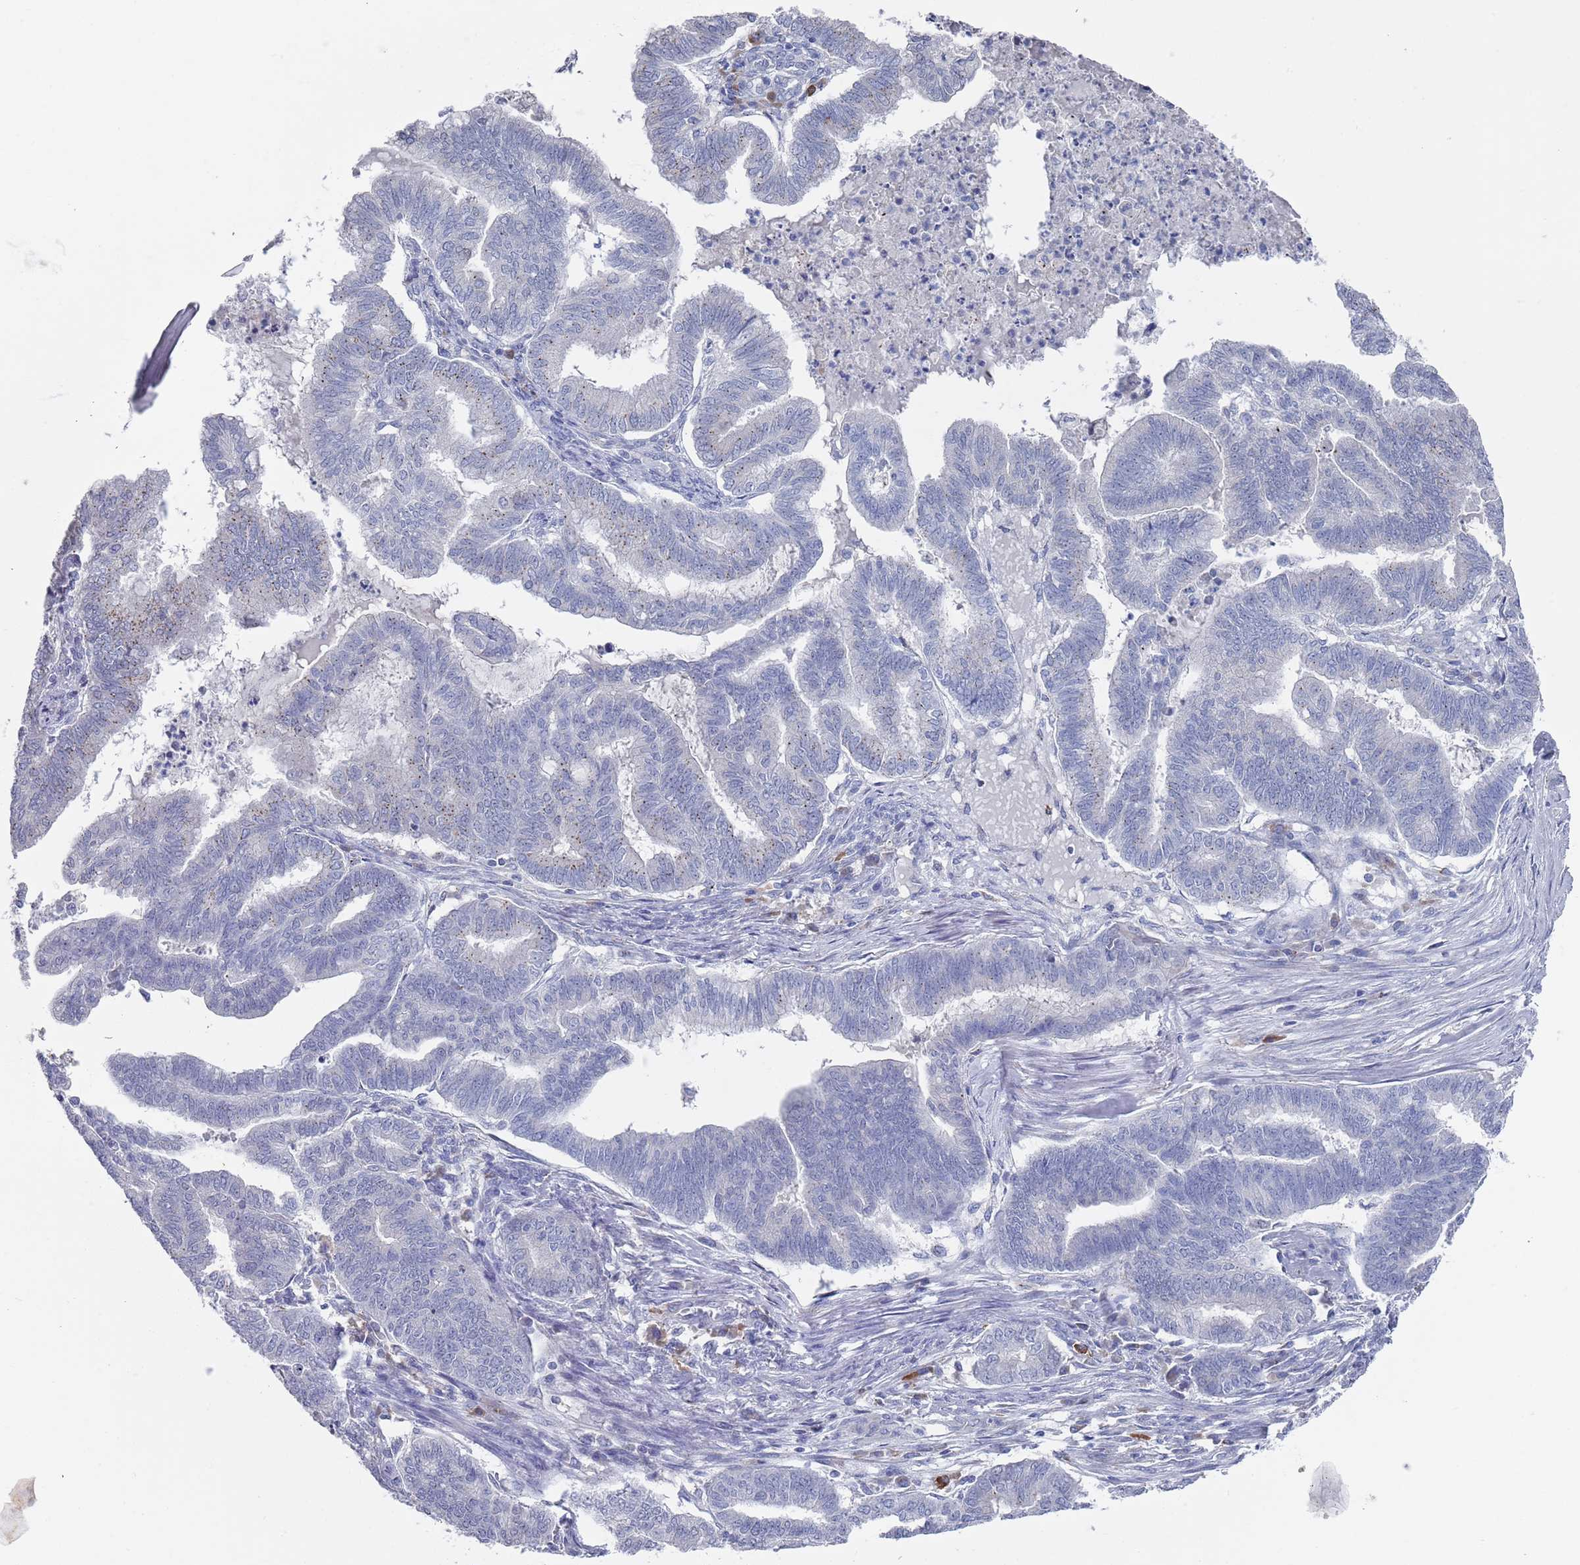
{"staining": {"intensity": "negative", "quantity": "none", "location": "none"}, "tissue": "endometrial cancer", "cell_type": "Tumor cells", "image_type": "cancer", "snomed": [{"axis": "morphology", "description": "Adenocarcinoma, NOS"}, {"axis": "topography", "description": "Endometrium"}], "caption": "There is no significant expression in tumor cells of endometrial cancer.", "gene": "MAT1A", "patient": {"sex": "female", "age": 79}}